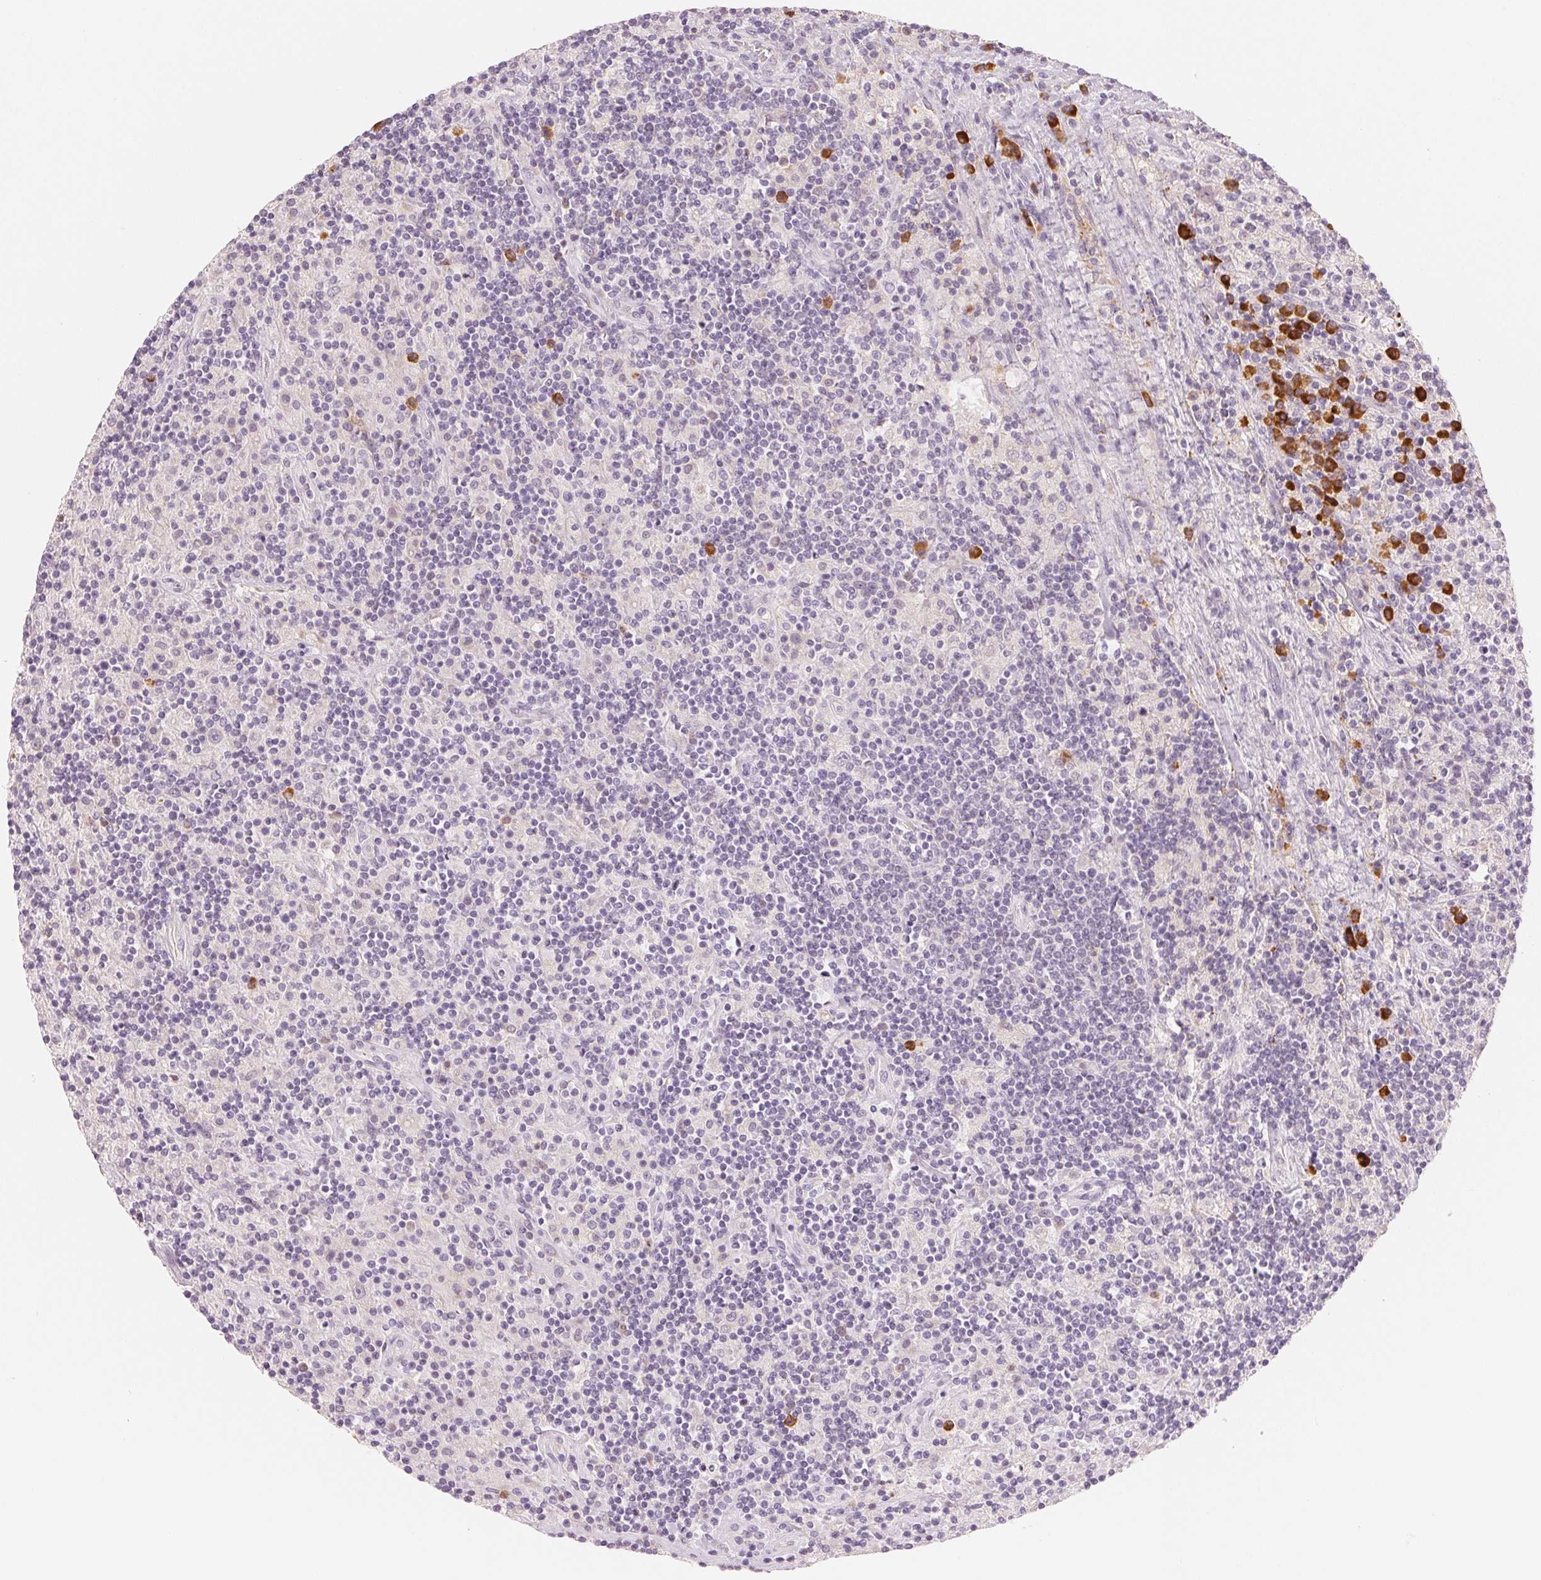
{"staining": {"intensity": "negative", "quantity": "none", "location": "none"}, "tissue": "lymphoma", "cell_type": "Tumor cells", "image_type": "cancer", "snomed": [{"axis": "morphology", "description": "Hodgkin's disease, NOS"}, {"axis": "topography", "description": "Lymph node"}], "caption": "The image exhibits no staining of tumor cells in lymphoma.", "gene": "RMDN2", "patient": {"sex": "male", "age": 70}}